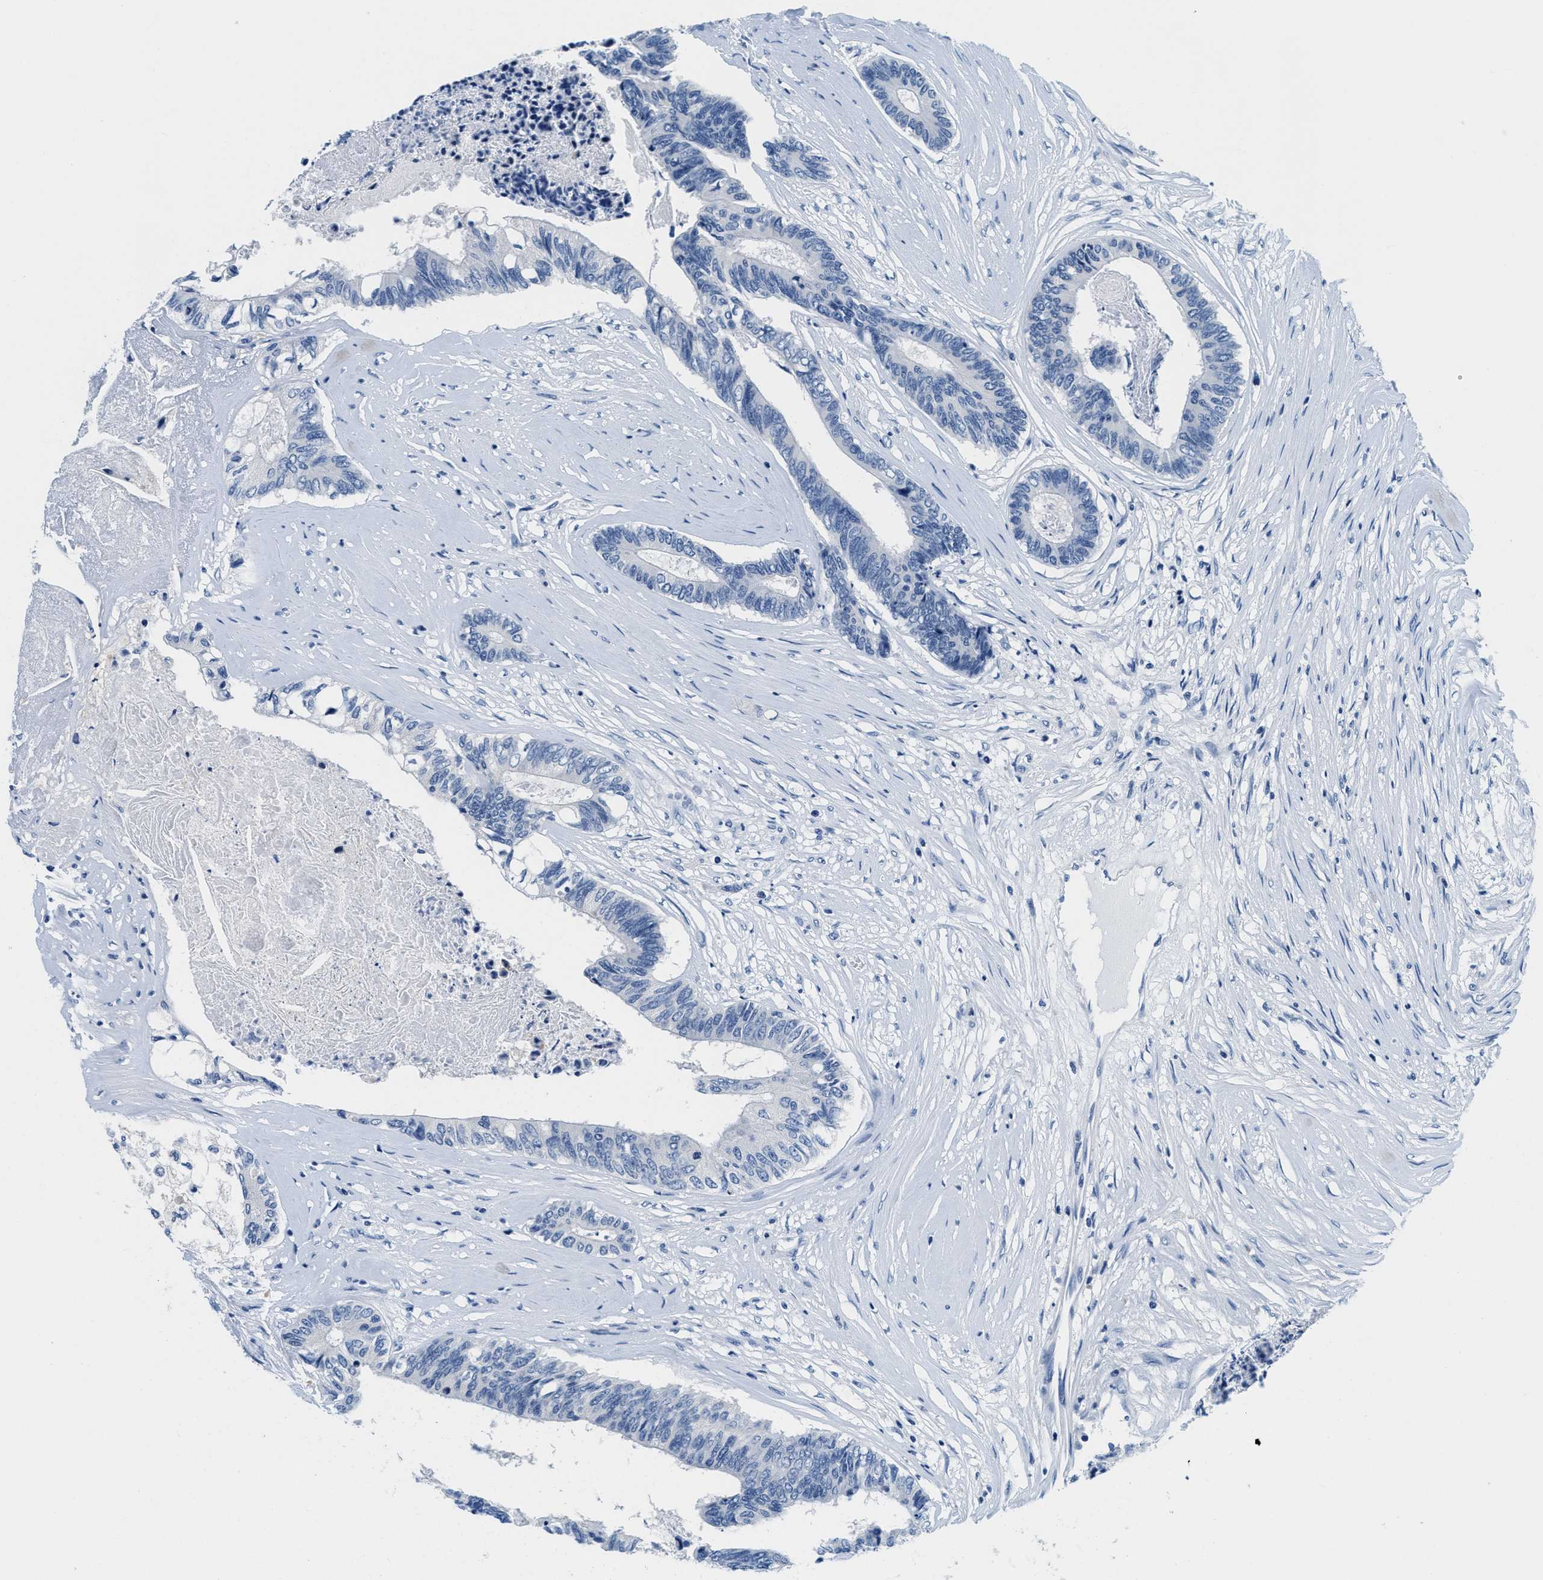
{"staining": {"intensity": "negative", "quantity": "none", "location": "none"}, "tissue": "colorectal cancer", "cell_type": "Tumor cells", "image_type": "cancer", "snomed": [{"axis": "morphology", "description": "Adenocarcinoma, NOS"}, {"axis": "topography", "description": "Rectum"}], "caption": "Tumor cells are negative for protein expression in human colorectal adenocarcinoma.", "gene": "GSTM3", "patient": {"sex": "male", "age": 63}}